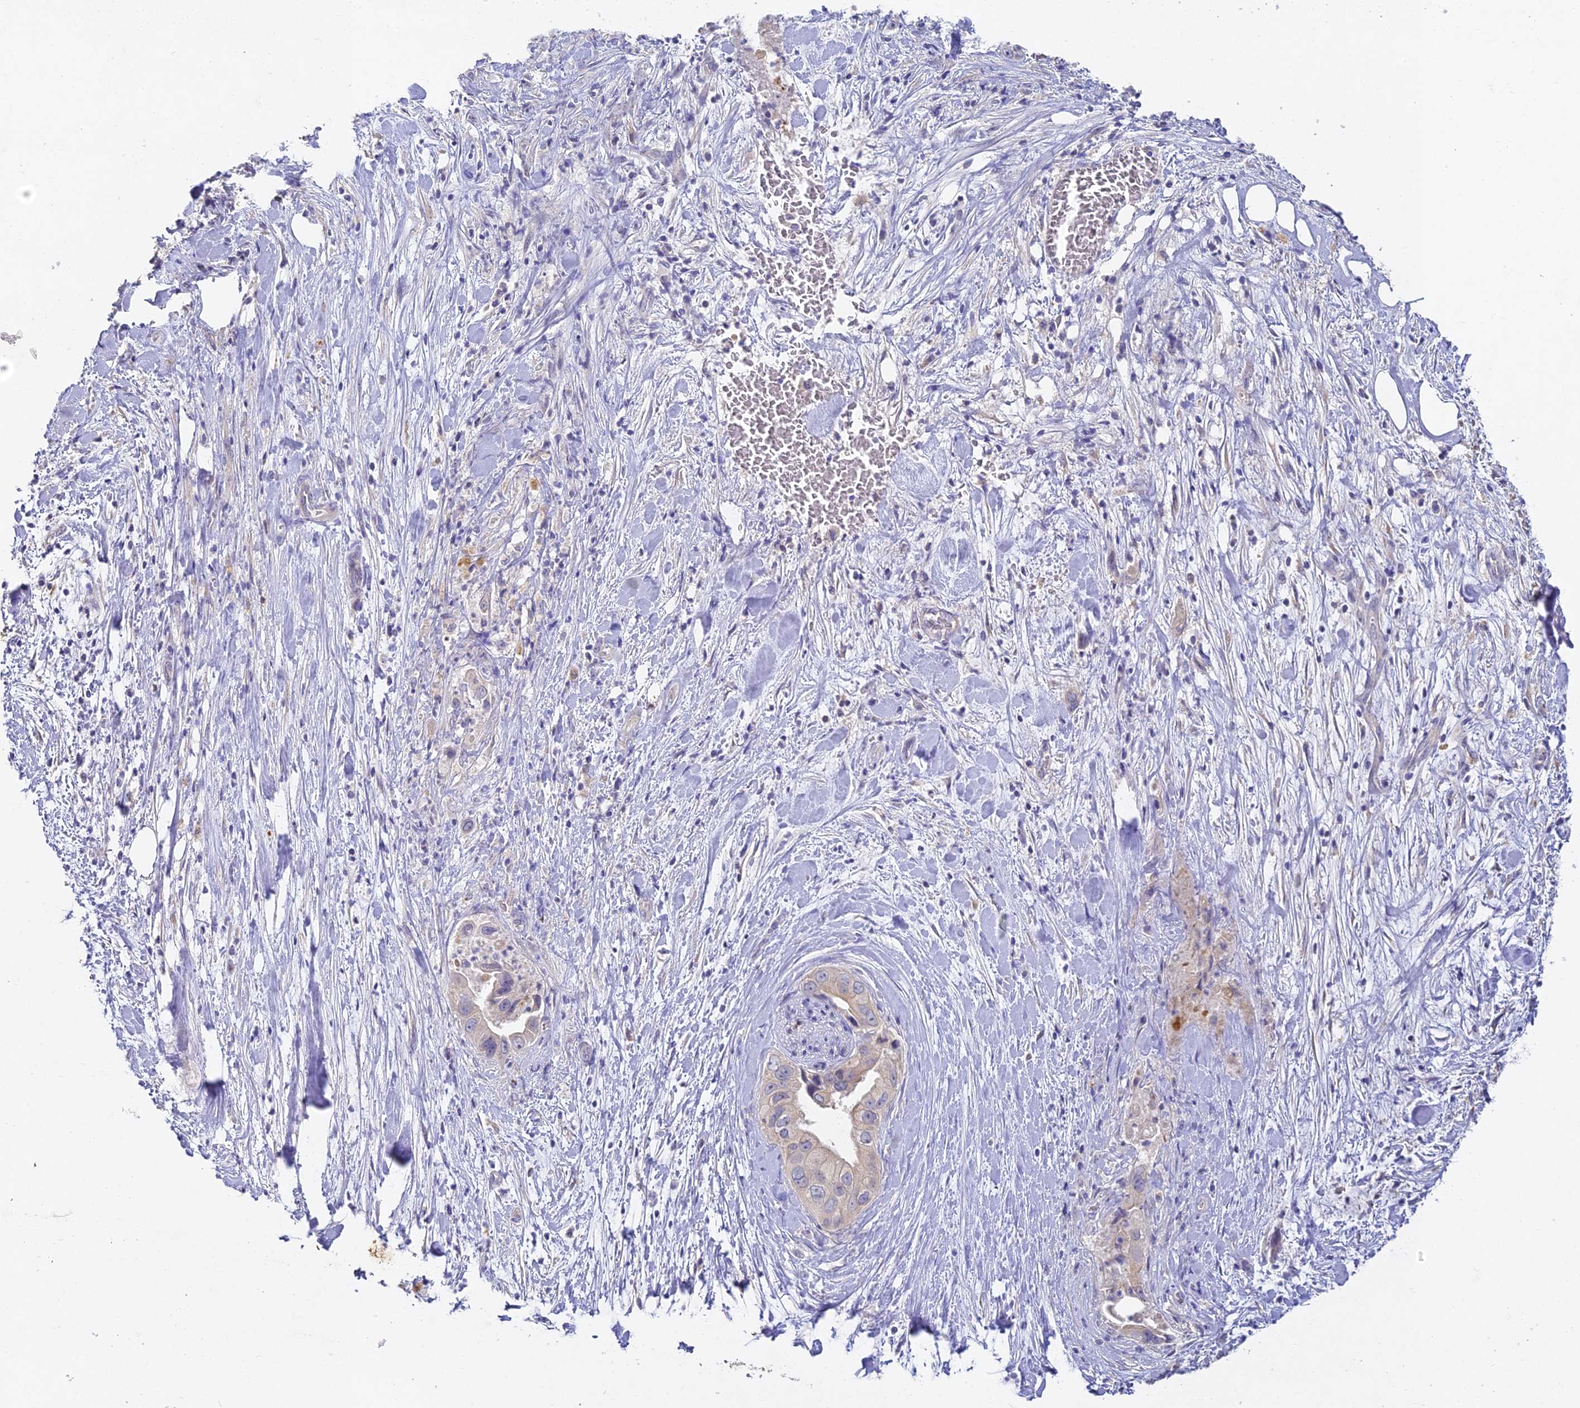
{"staining": {"intensity": "negative", "quantity": "none", "location": "none"}, "tissue": "pancreatic cancer", "cell_type": "Tumor cells", "image_type": "cancer", "snomed": [{"axis": "morphology", "description": "Adenocarcinoma, NOS"}, {"axis": "topography", "description": "Pancreas"}], "caption": "A photomicrograph of adenocarcinoma (pancreatic) stained for a protein demonstrates no brown staining in tumor cells. The staining is performed using DAB (3,3'-diaminobenzidine) brown chromogen with nuclei counter-stained in using hematoxylin.", "gene": "DONSON", "patient": {"sex": "female", "age": 78}}